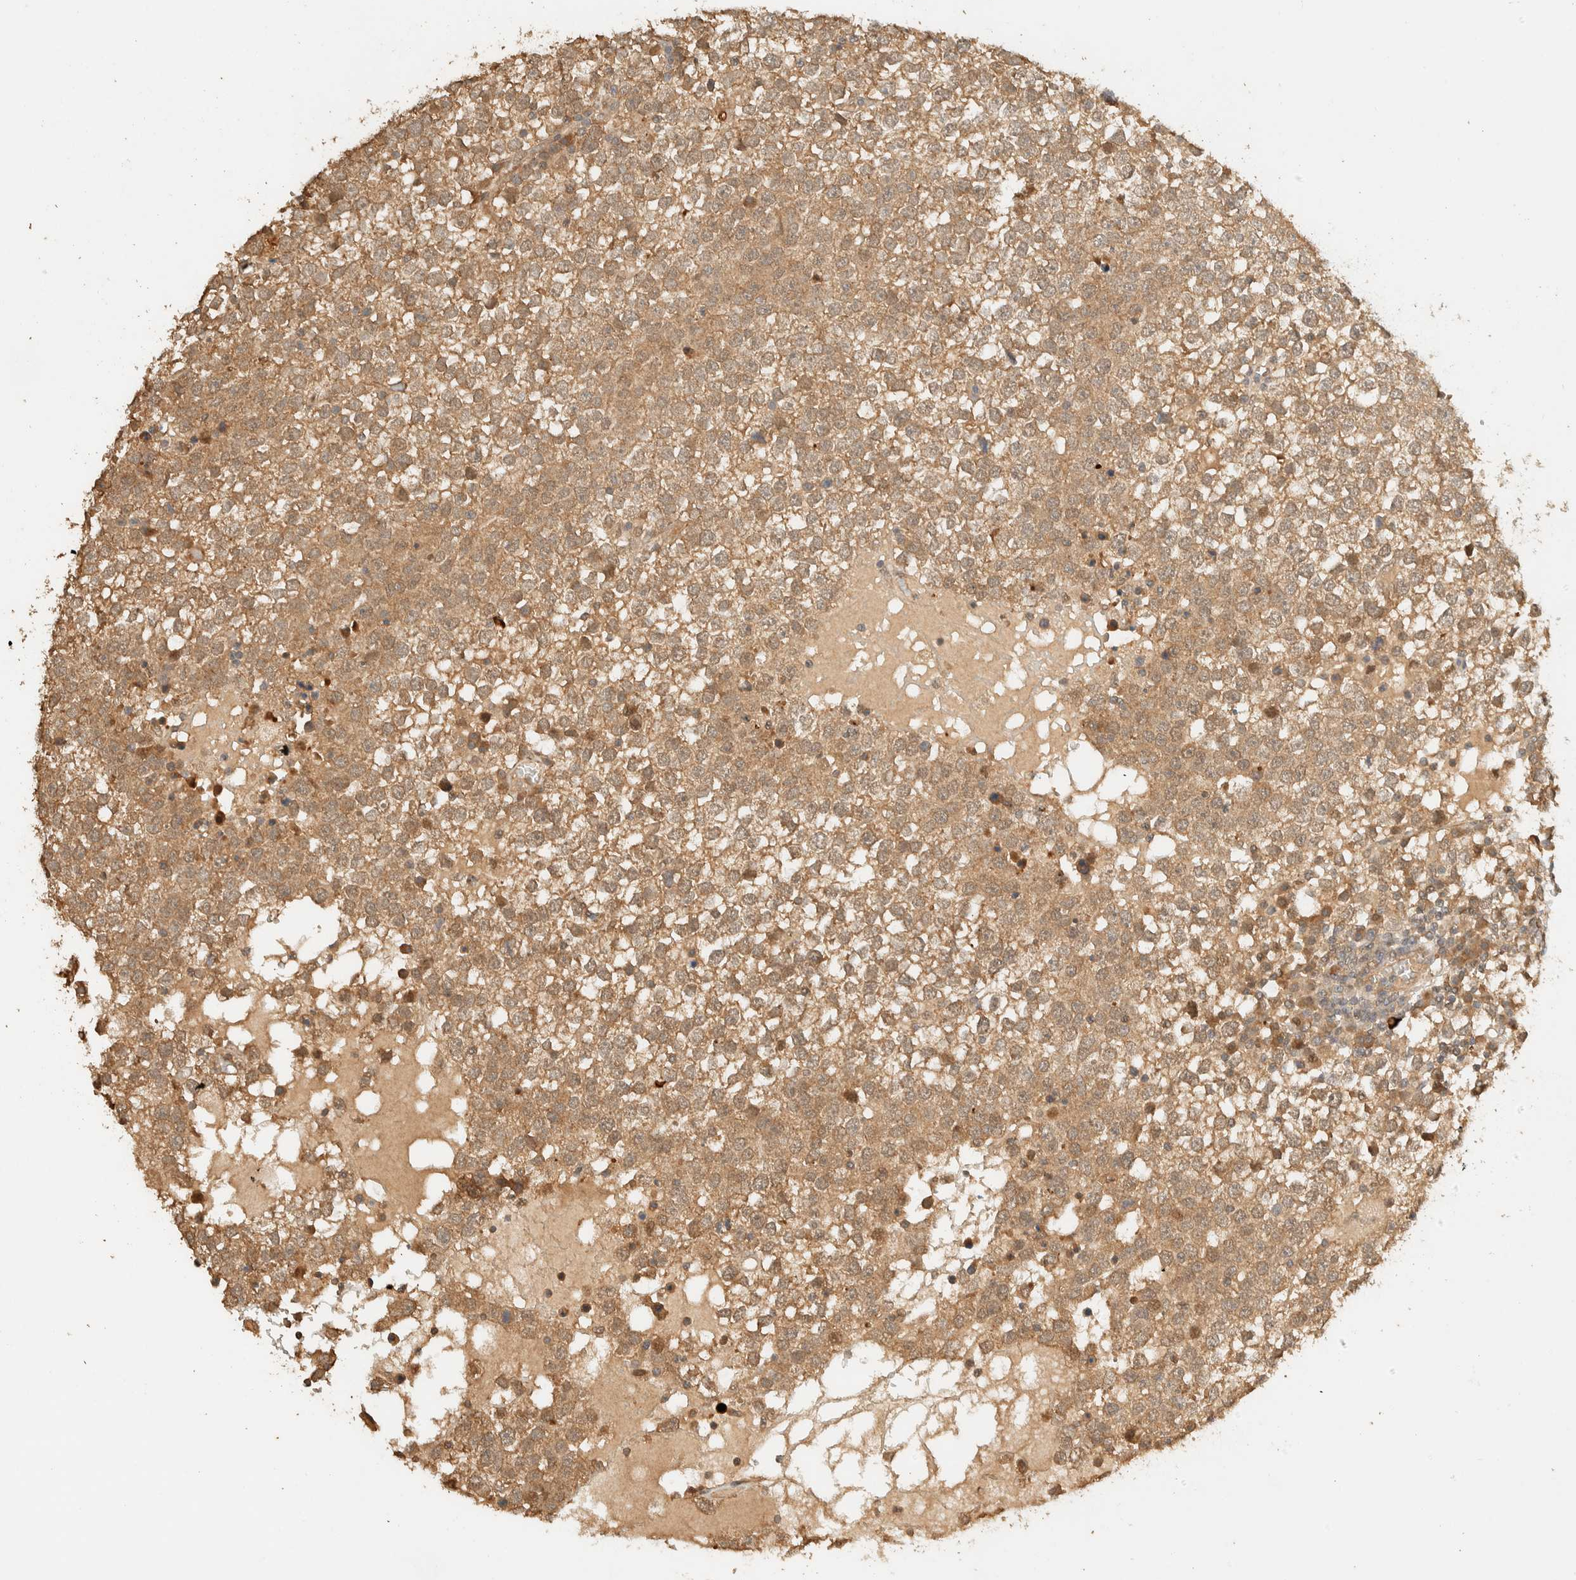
{"staining": {"intensity": "moderate", "quantity": ">75%", "location": "cytoplasmic/membranous"}, "tissue": "testis cancer", "cell_type": "Tumor cells", "image_type": "cancer", "snomed": [{"axis": "morphology", "description": "Seminoma, NOS"}, {"axis": "topography", "description": "Testis"}], "caption": "IHC micrograph of neoplastic tissue: human testis seminoma stained using immunohistochemistry displays medium levels of moderate protein expression localized specifically in the cytoplasmic/membranous of tumor cells, appearing as a cytoplasmic/membranous brown color.", "gene": "ZBTB34", "patient": {"sex": "male", "age": 65}}